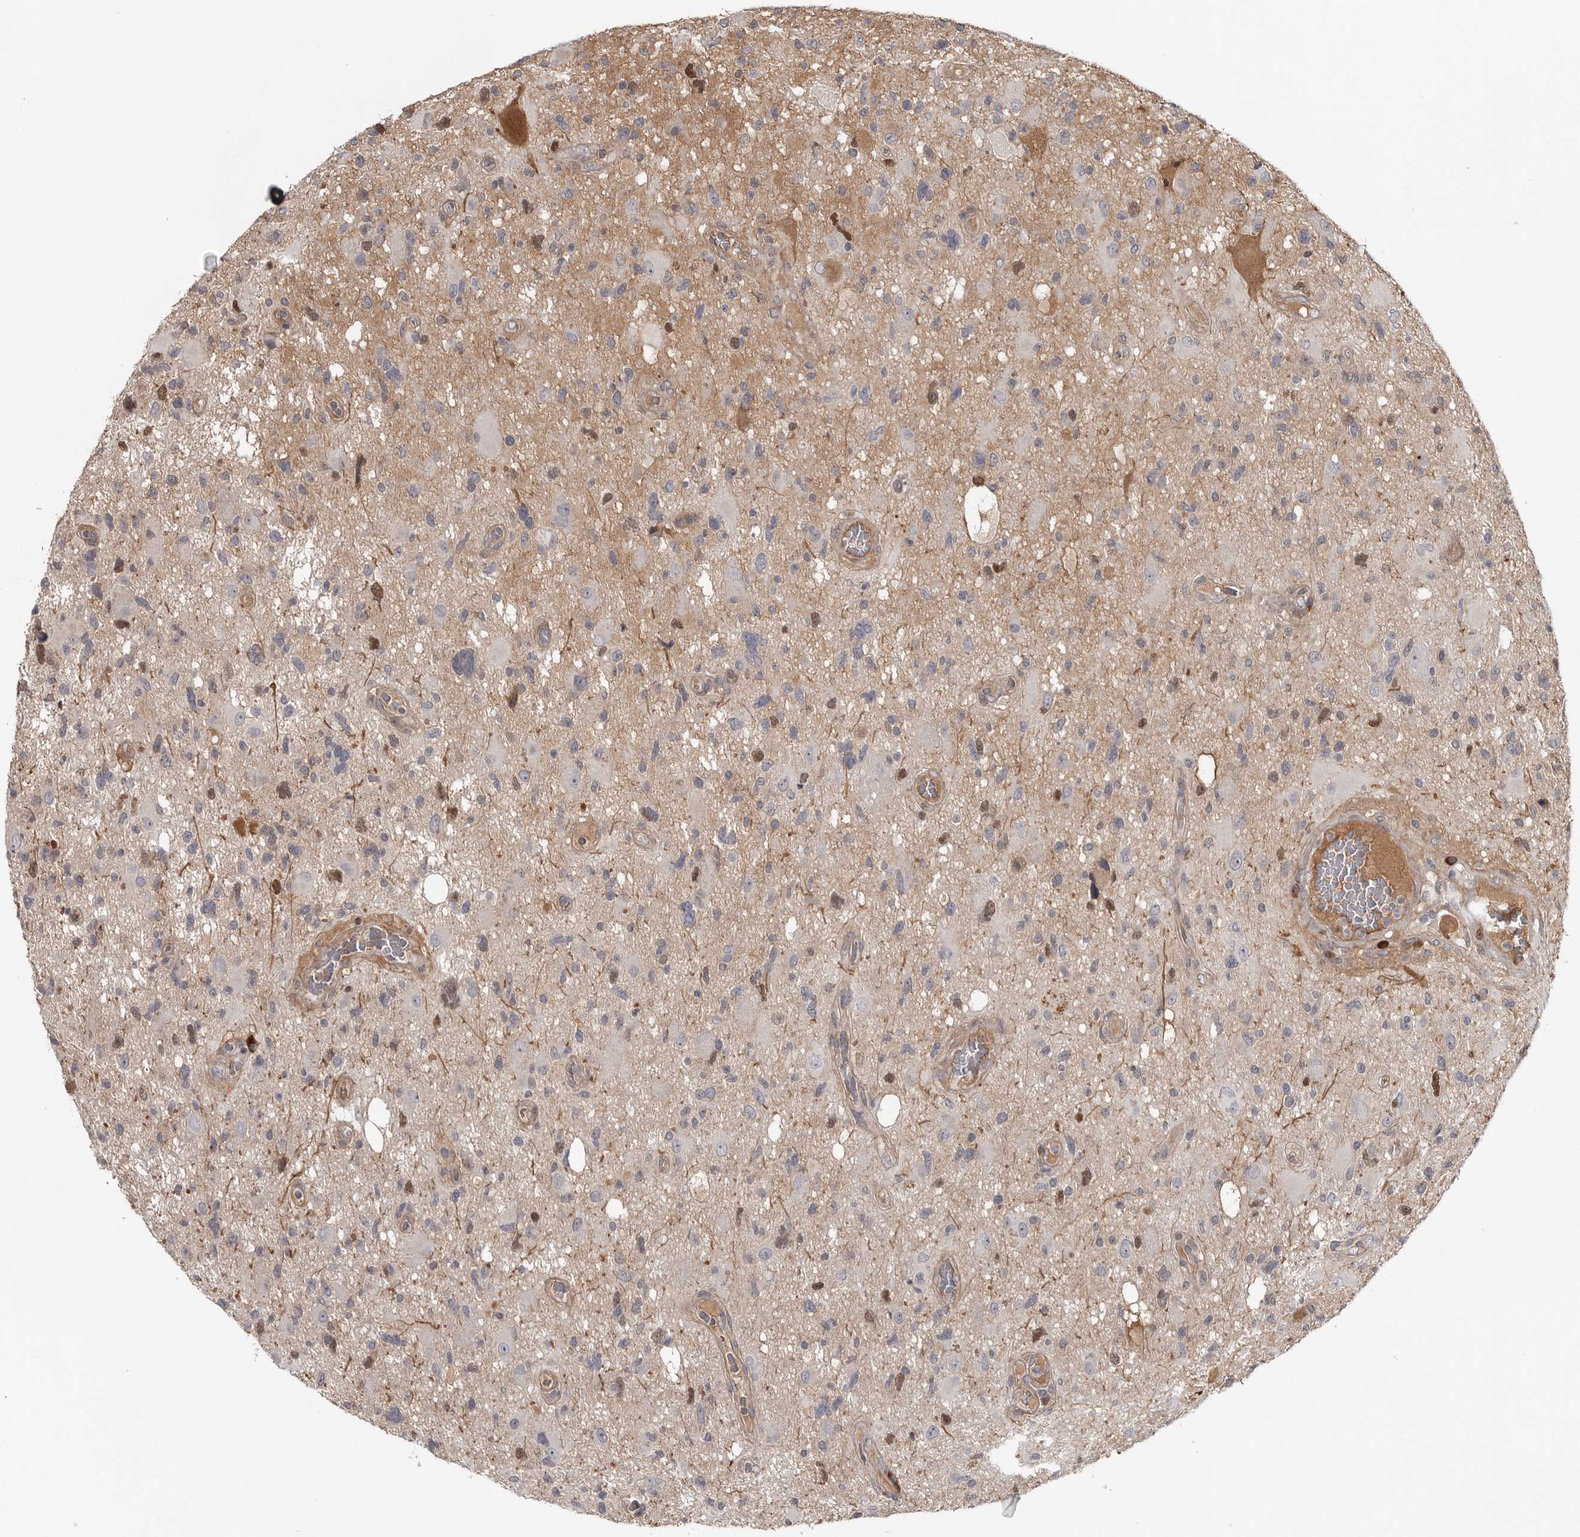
{"staining": {"intensity": "negative", "quantity": "none", "location": "none"}, "tissue": "glioma", "cell_type": "Tumor cells", "image_type": "cancer", "snomed": [{"axis": "morphology", "description": "Glioma, malignant, High grade"}, {"axis": "topography", "description": "Brain"}], "caption": "This is an immunohistochemistry (IHC) image of glioma. There is no expression in tumor cells.", "gene": "ZNF277", "patient": {"sex": "male", "age": 33}}